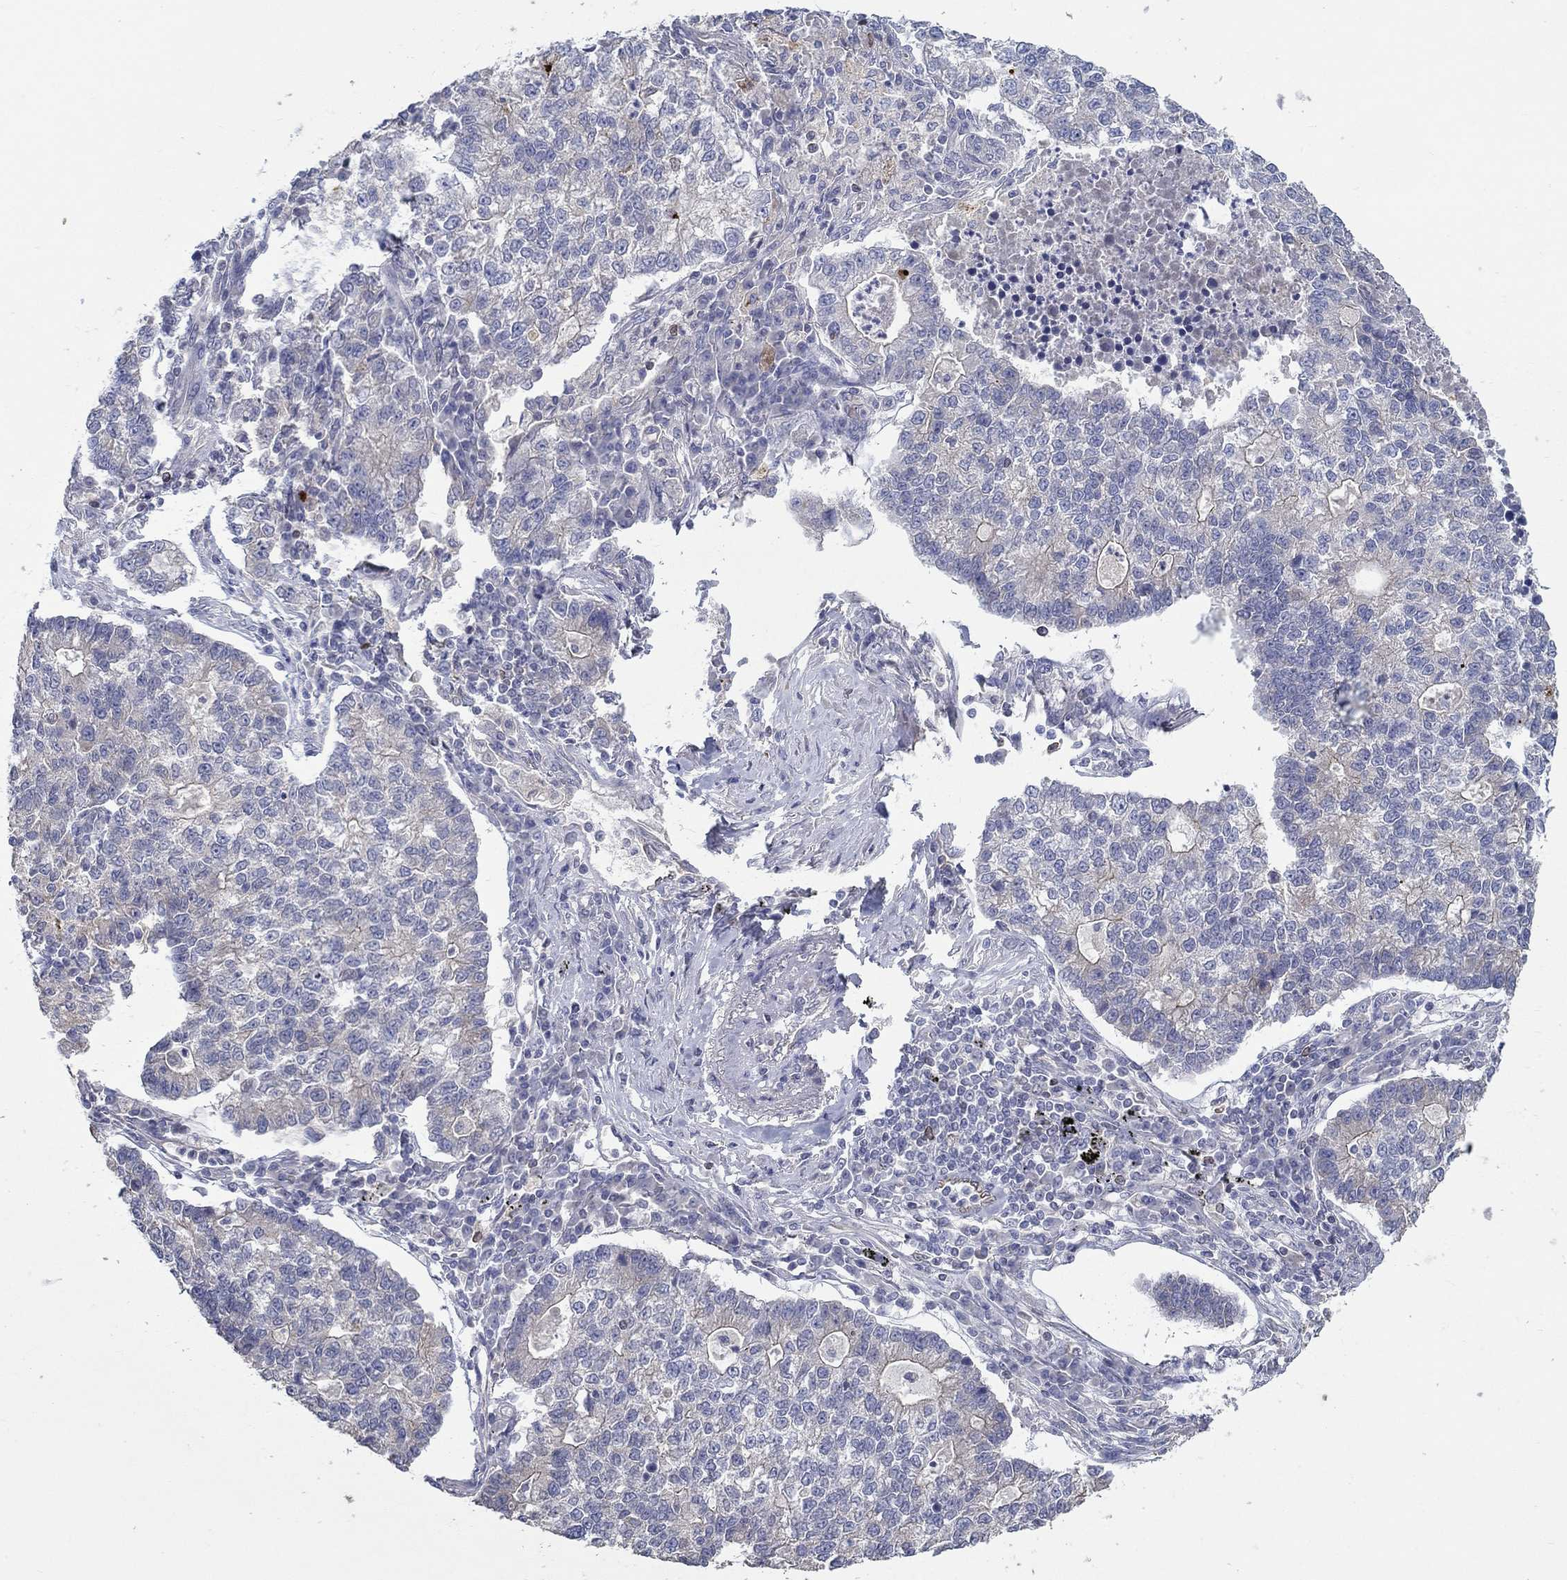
{"staining": {"intensity": "negative", "quantity": "none", "location": "none"}, "tissue": "lung cancer", "cell_type": "Tumor cells", "image_type": "cancer", "snomed": [{"axis": "morphology", "description": "Adenocarcinoma, NOS"}, {"axis": "topography", "description": "Lung"}], "caption": "A histopathology image of lung adenocarcinoma stained for a protein reveals no brown staining in tumor cells.", "gene": "ERMP1", "patient": {"sex": "male", "age": 57}}